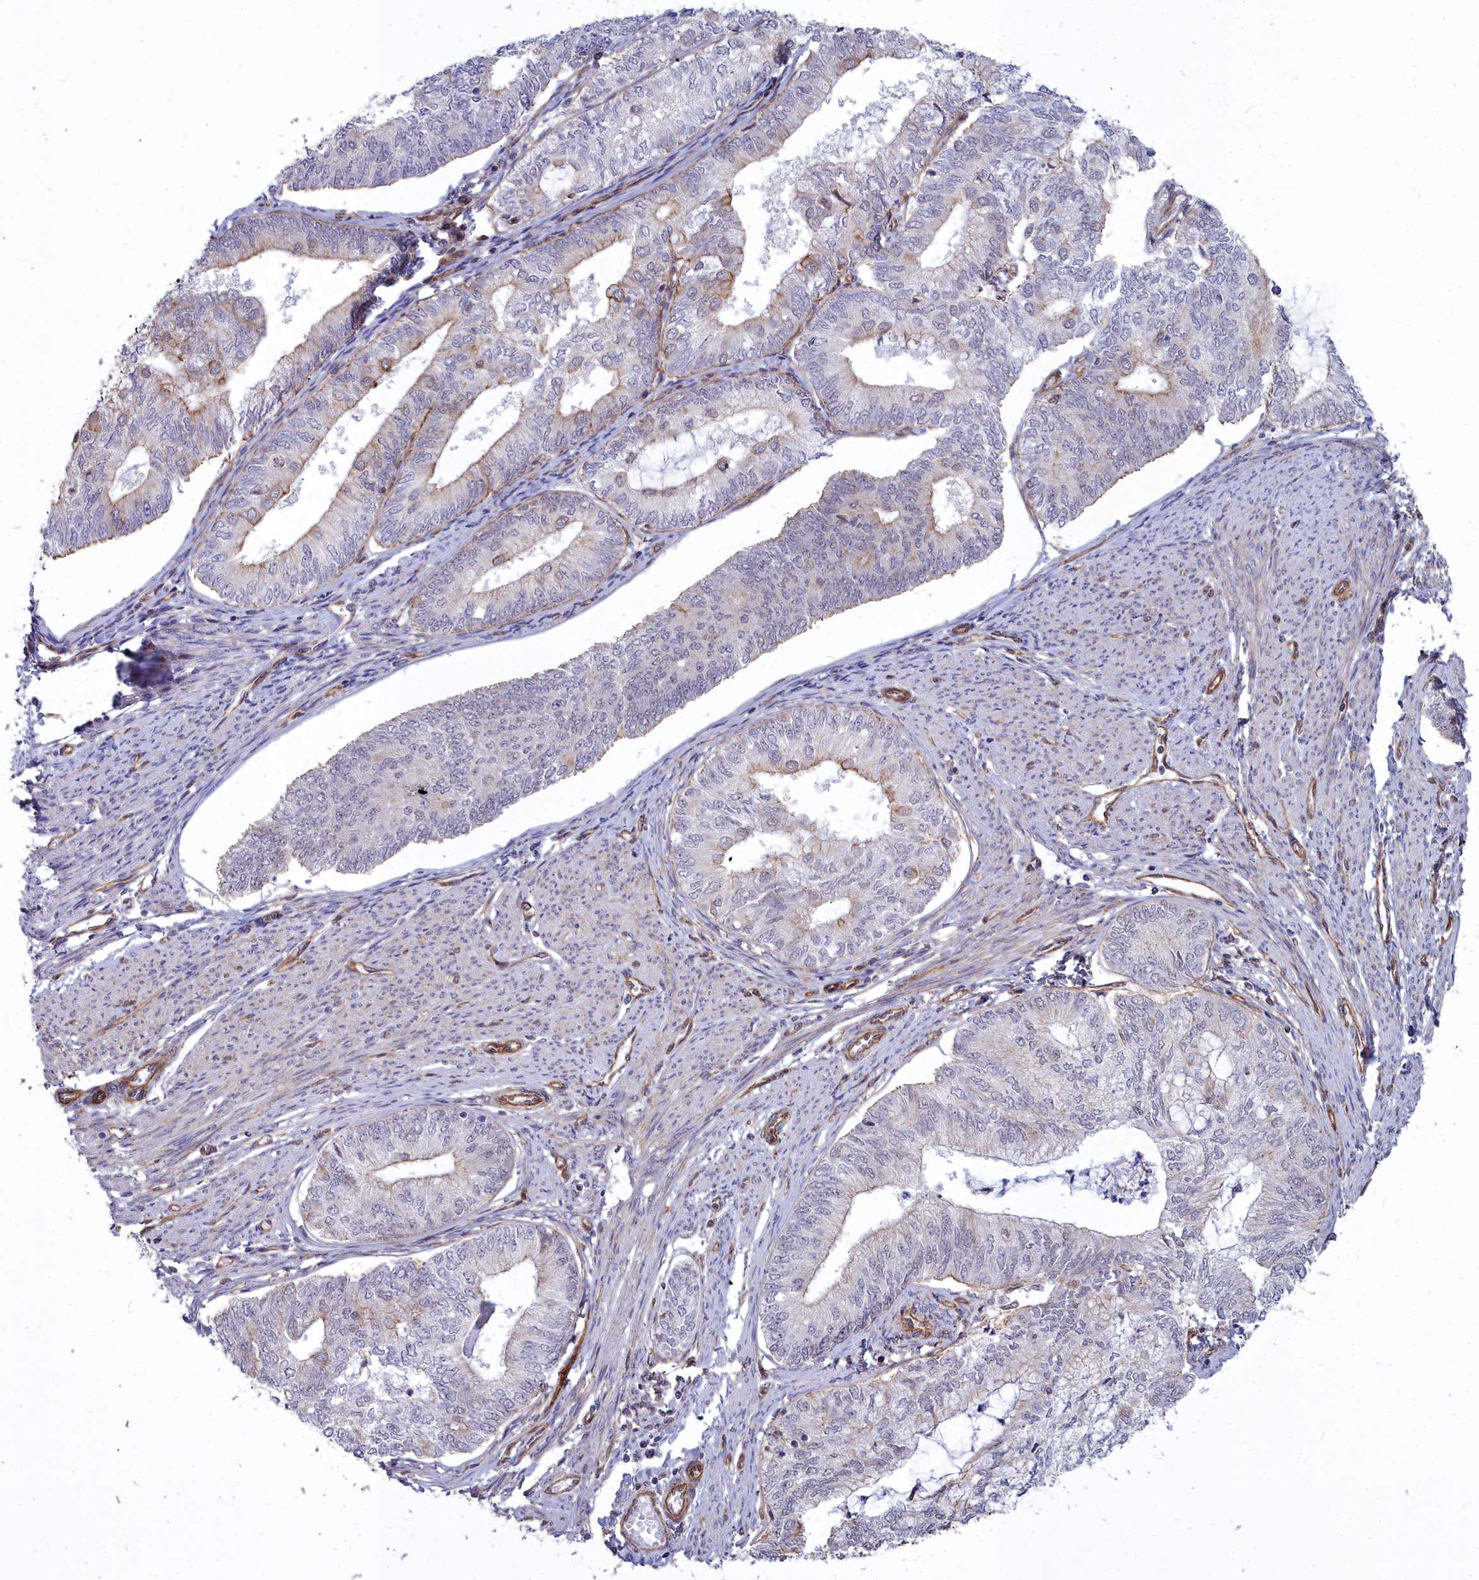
{"staining": {"intensity": "negative", "quantity": "none", "location": "none"}, "tissue": "endometrial cancer", "cell_type": "Tumor cells", "image_type": "cancer", "snomed": [{"axis": "morphology", "description": "Adenocarcinoma, NOS"}, {"axis": "topography", "description": "Endometrium"}], "caption": "The photomicrograph exhibits no staining of tumor cells in endometrial cancer (adenocarcinoma).", "gene": "YJU2", "patient": {"sex": "female", "age": 68}}